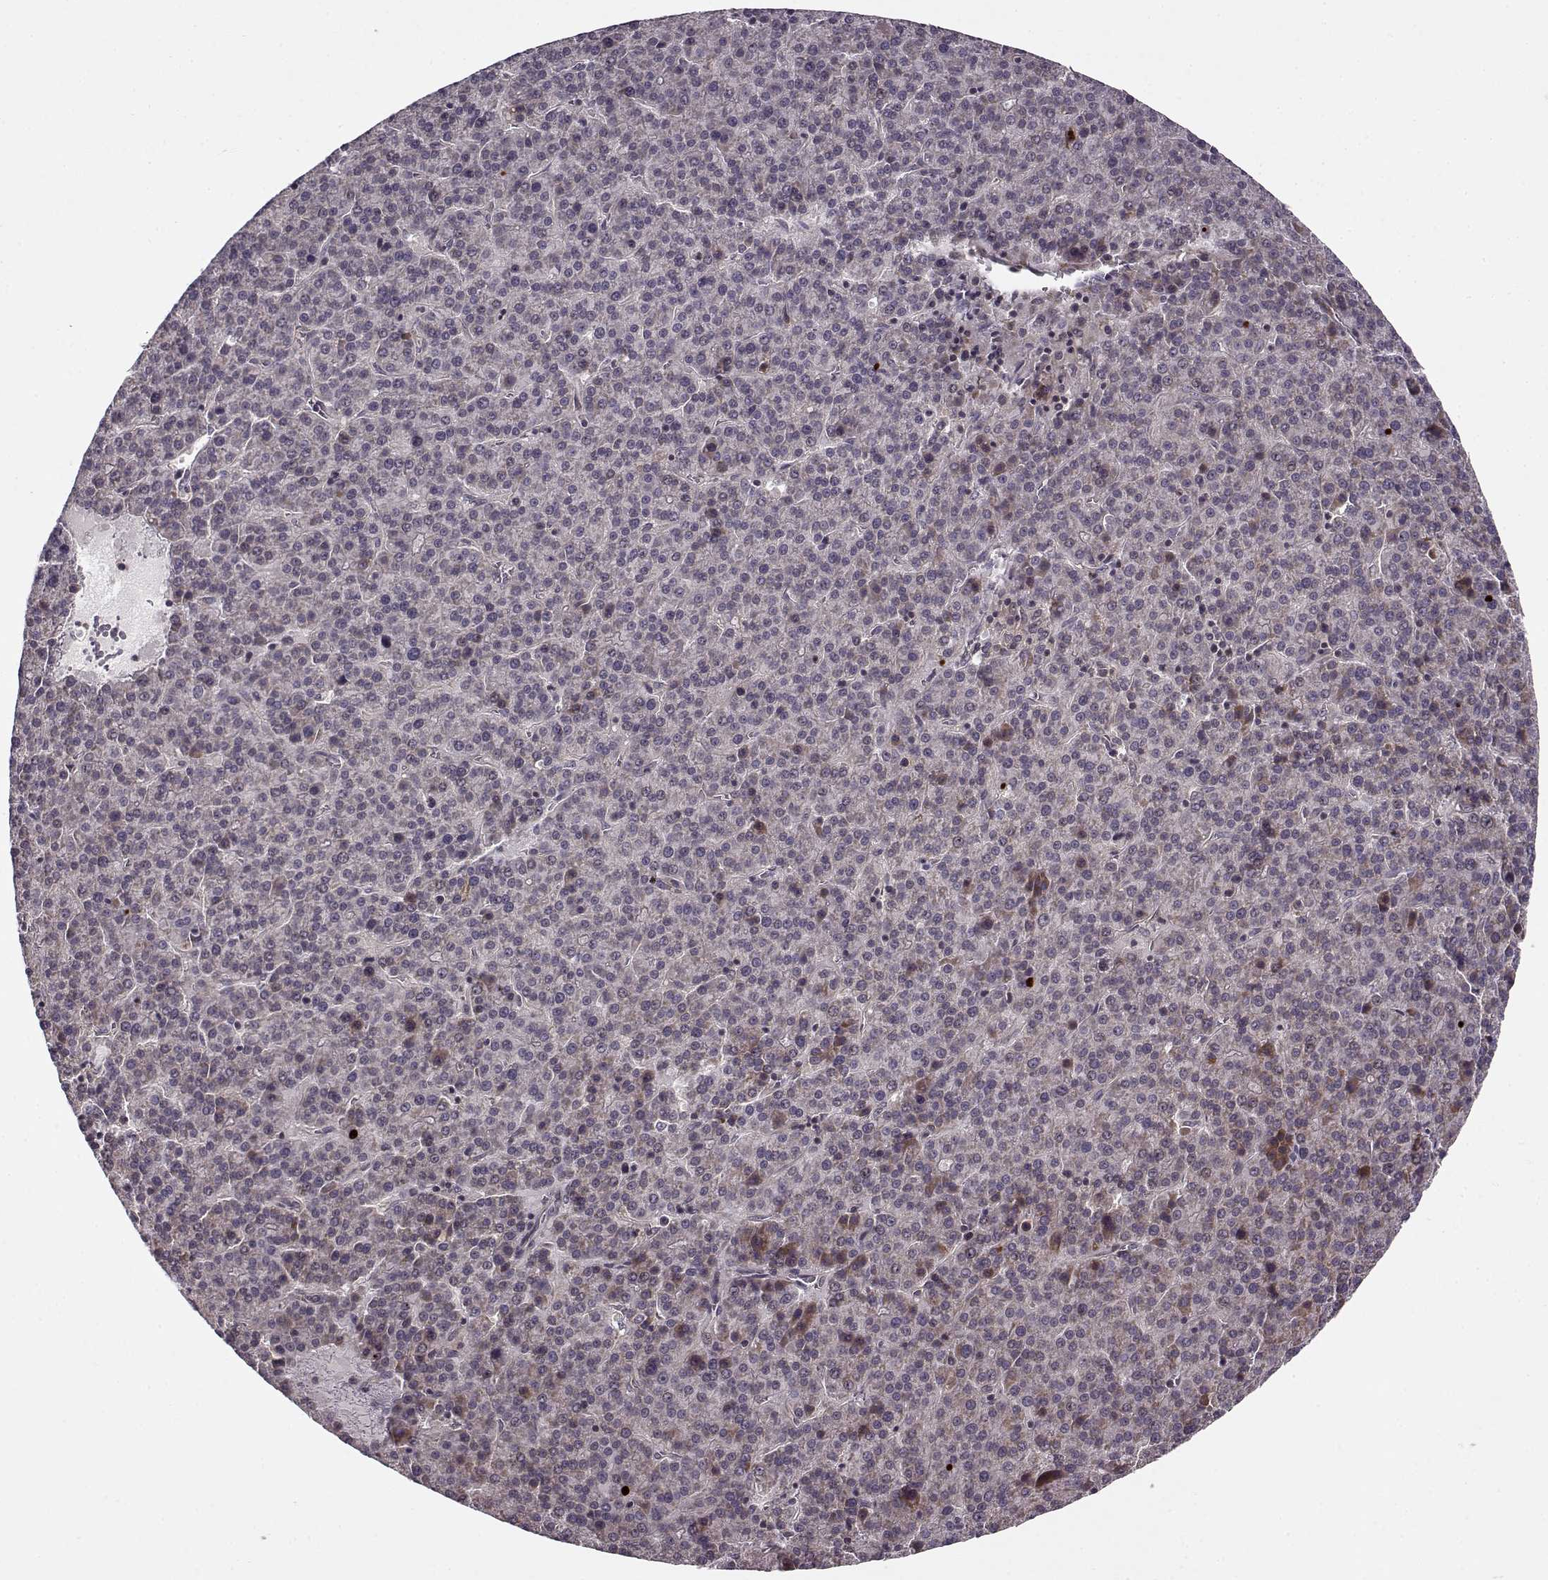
{"staining": {"intensity": "weak", "quantity": "<25%", "location": "cytoplasmic/membranous"}, "tissue": "liver cancer", "cell_type": "Tumor cells", "image_type": "cancer", "snomed": [{"axis": "morphology", "description": "Carcinoma, Hepatocellular, NOS"}, {"axis": "topography", "description": "Liver"}], "caption": "Immunohistochemistry histopathology image of hepatocellular carcinoma (liver) stained for a protein (brown), which displays no expression in tumor cells.", "gene": "SLAIN2", "patient": {"sex": "female", "age": 58}}